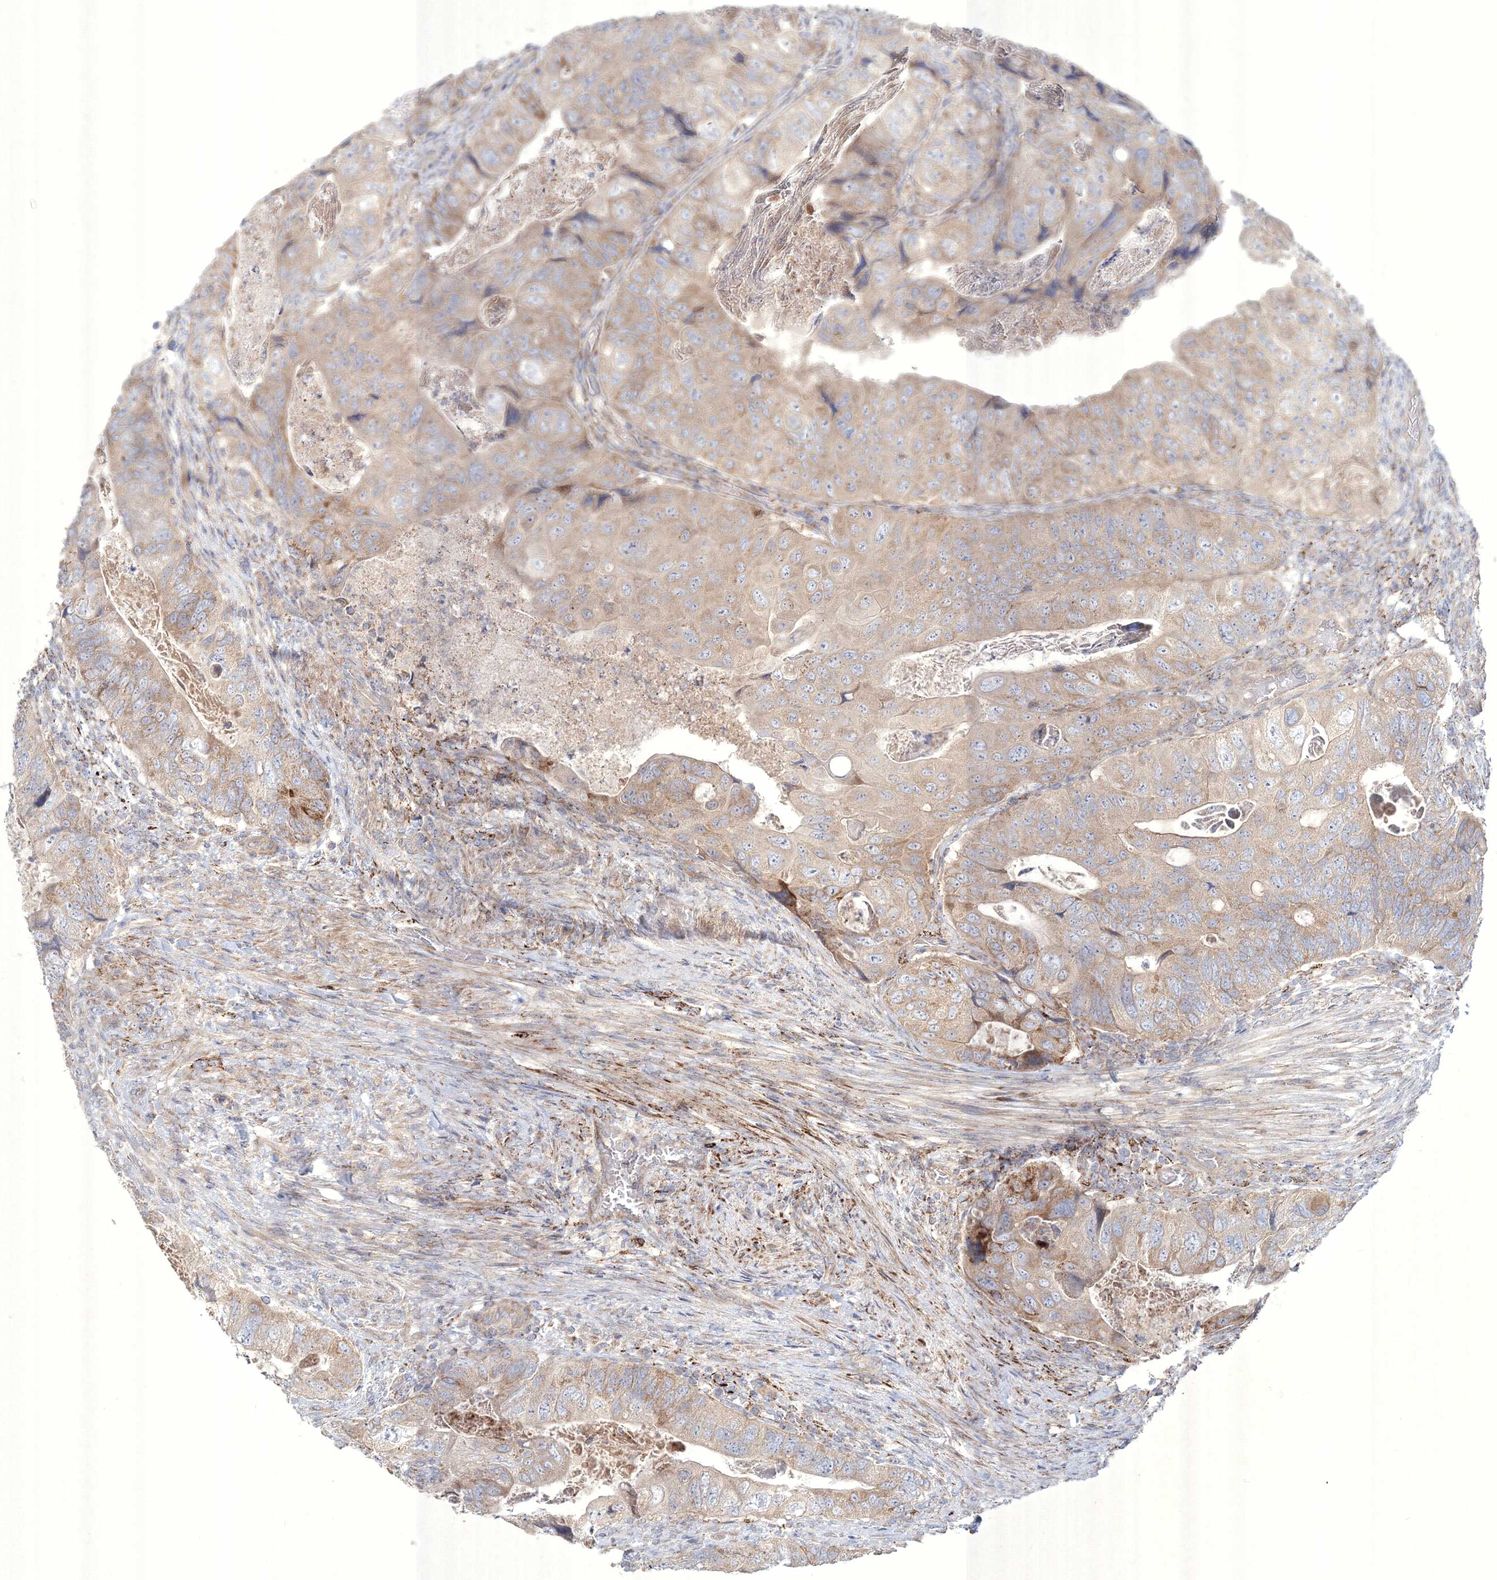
{"staining": {"intensity": "weak", "quantity": ">75%", "location": "cytoplasmic/membranous"}, "tissue": "colorectal cancer", "cell_type": "Tumor cells", "image_type": "cancer", "snomed": [{"axis": "morphology", "description": "Adenocarcinoma, NOS"}, {"axis": "topography", "description": "Rectum"}], "caption": "Protein expression by IHC shows weak cytoplasmic/membranous staining in about >75% of tumor cells in colorectal adenocarcinoma.", "gene": "WDR49", "patient": {"sex": "male", "age": 63}}